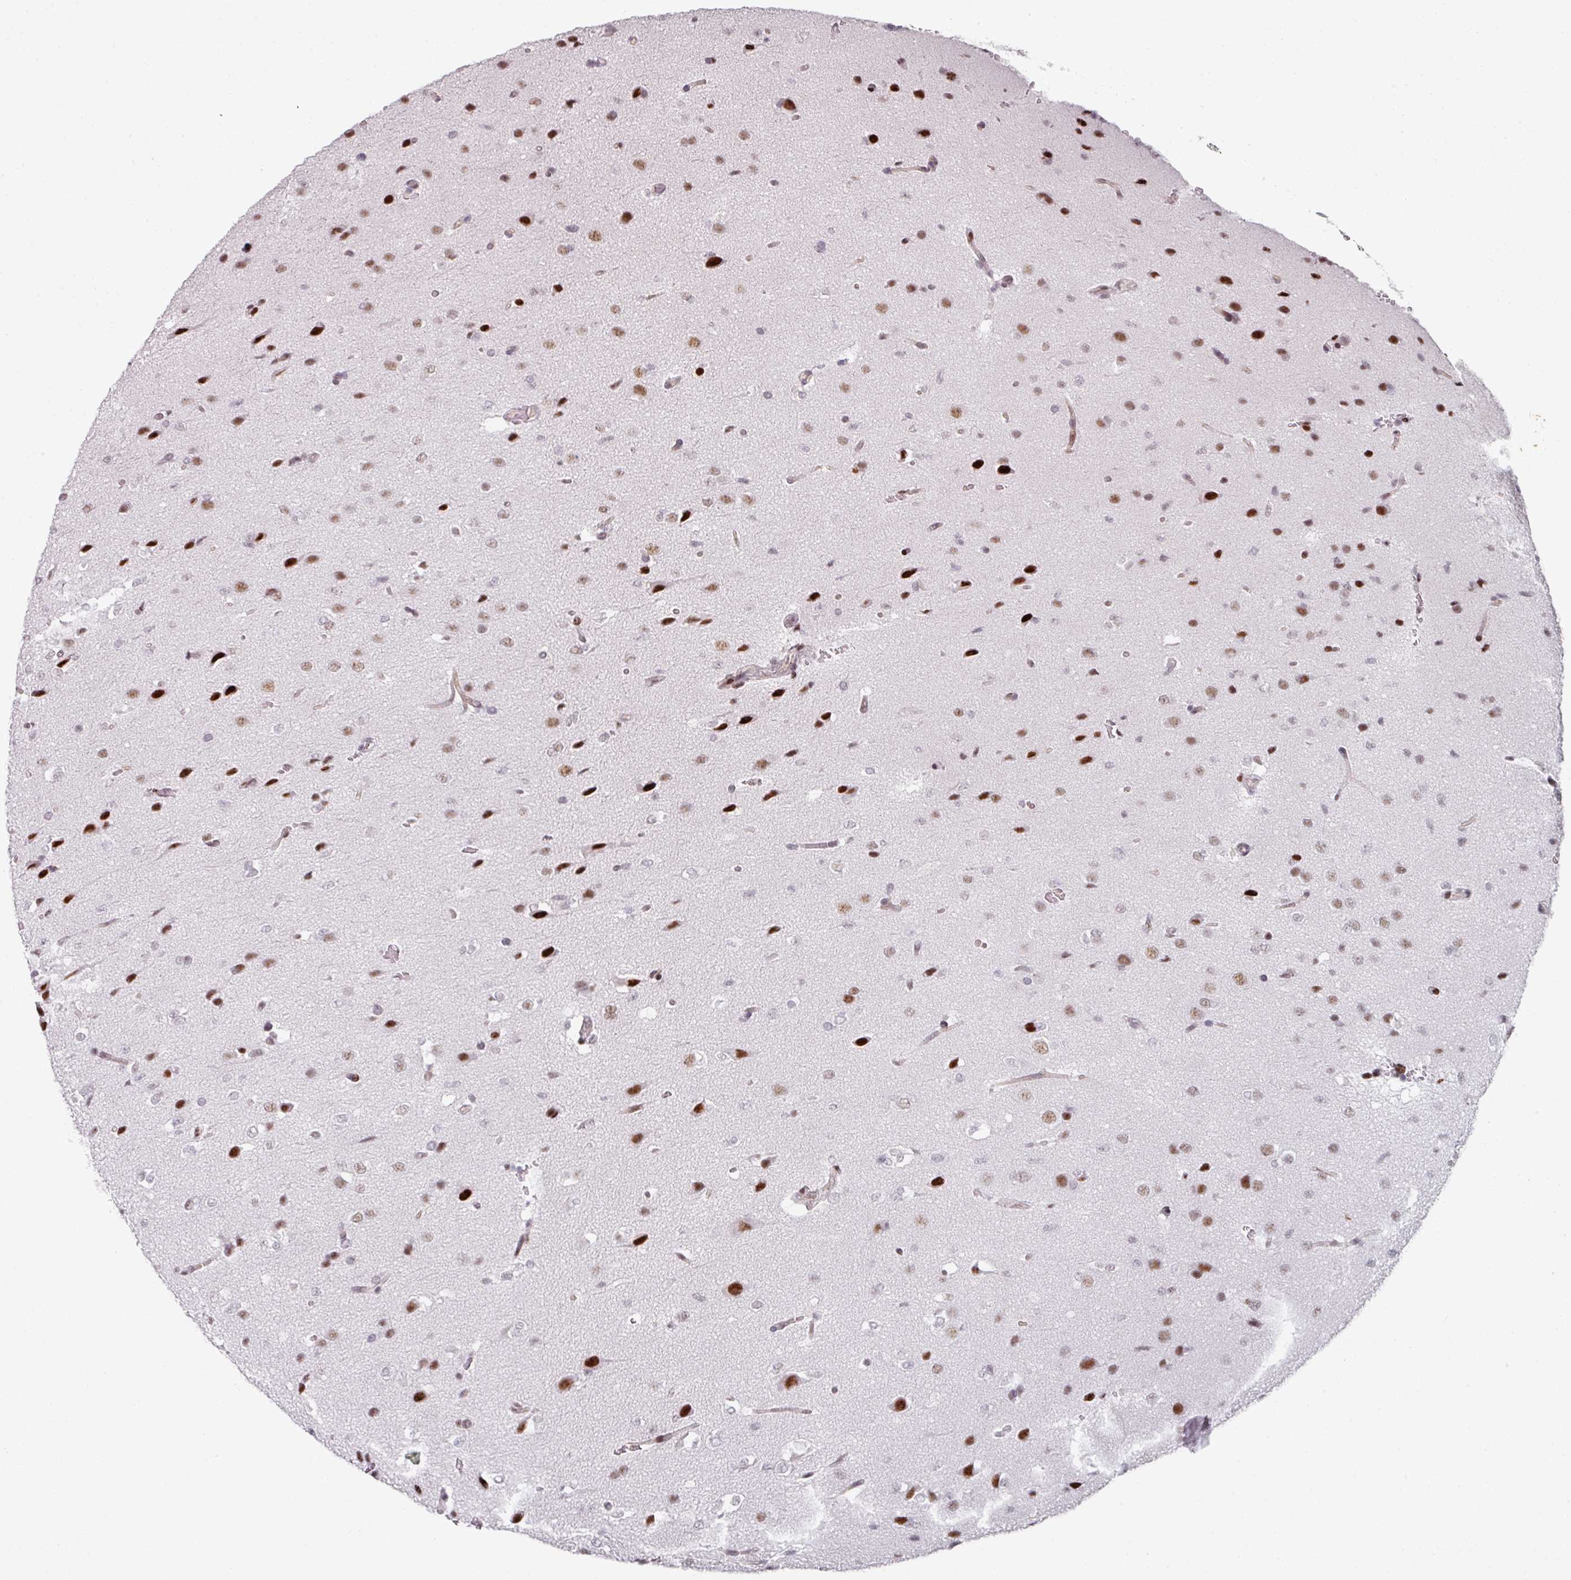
{"staining": {"intensity": "moderate", "quantity": "<25%", "location": "nuclear"}, "tissue": "glioma", "cell_type": "Tumor cells", "image_type": "cancer", "snomed": [{"axis": "morphology", "description": "Glioma, malignant, Low grade"}, {"axis": "topography", "description": "Brain"}], "caption": "Immunohistochemical staining of human malignant glioma (low-grade) reveals low levels of moderate nuclear protein expression in about <25% of tumor cells. Ihc stains the protein of interest in brown and the nuclei are stained blue.", "gene": "SF3B5", "patient": {"sex": "female", "age": 33}}